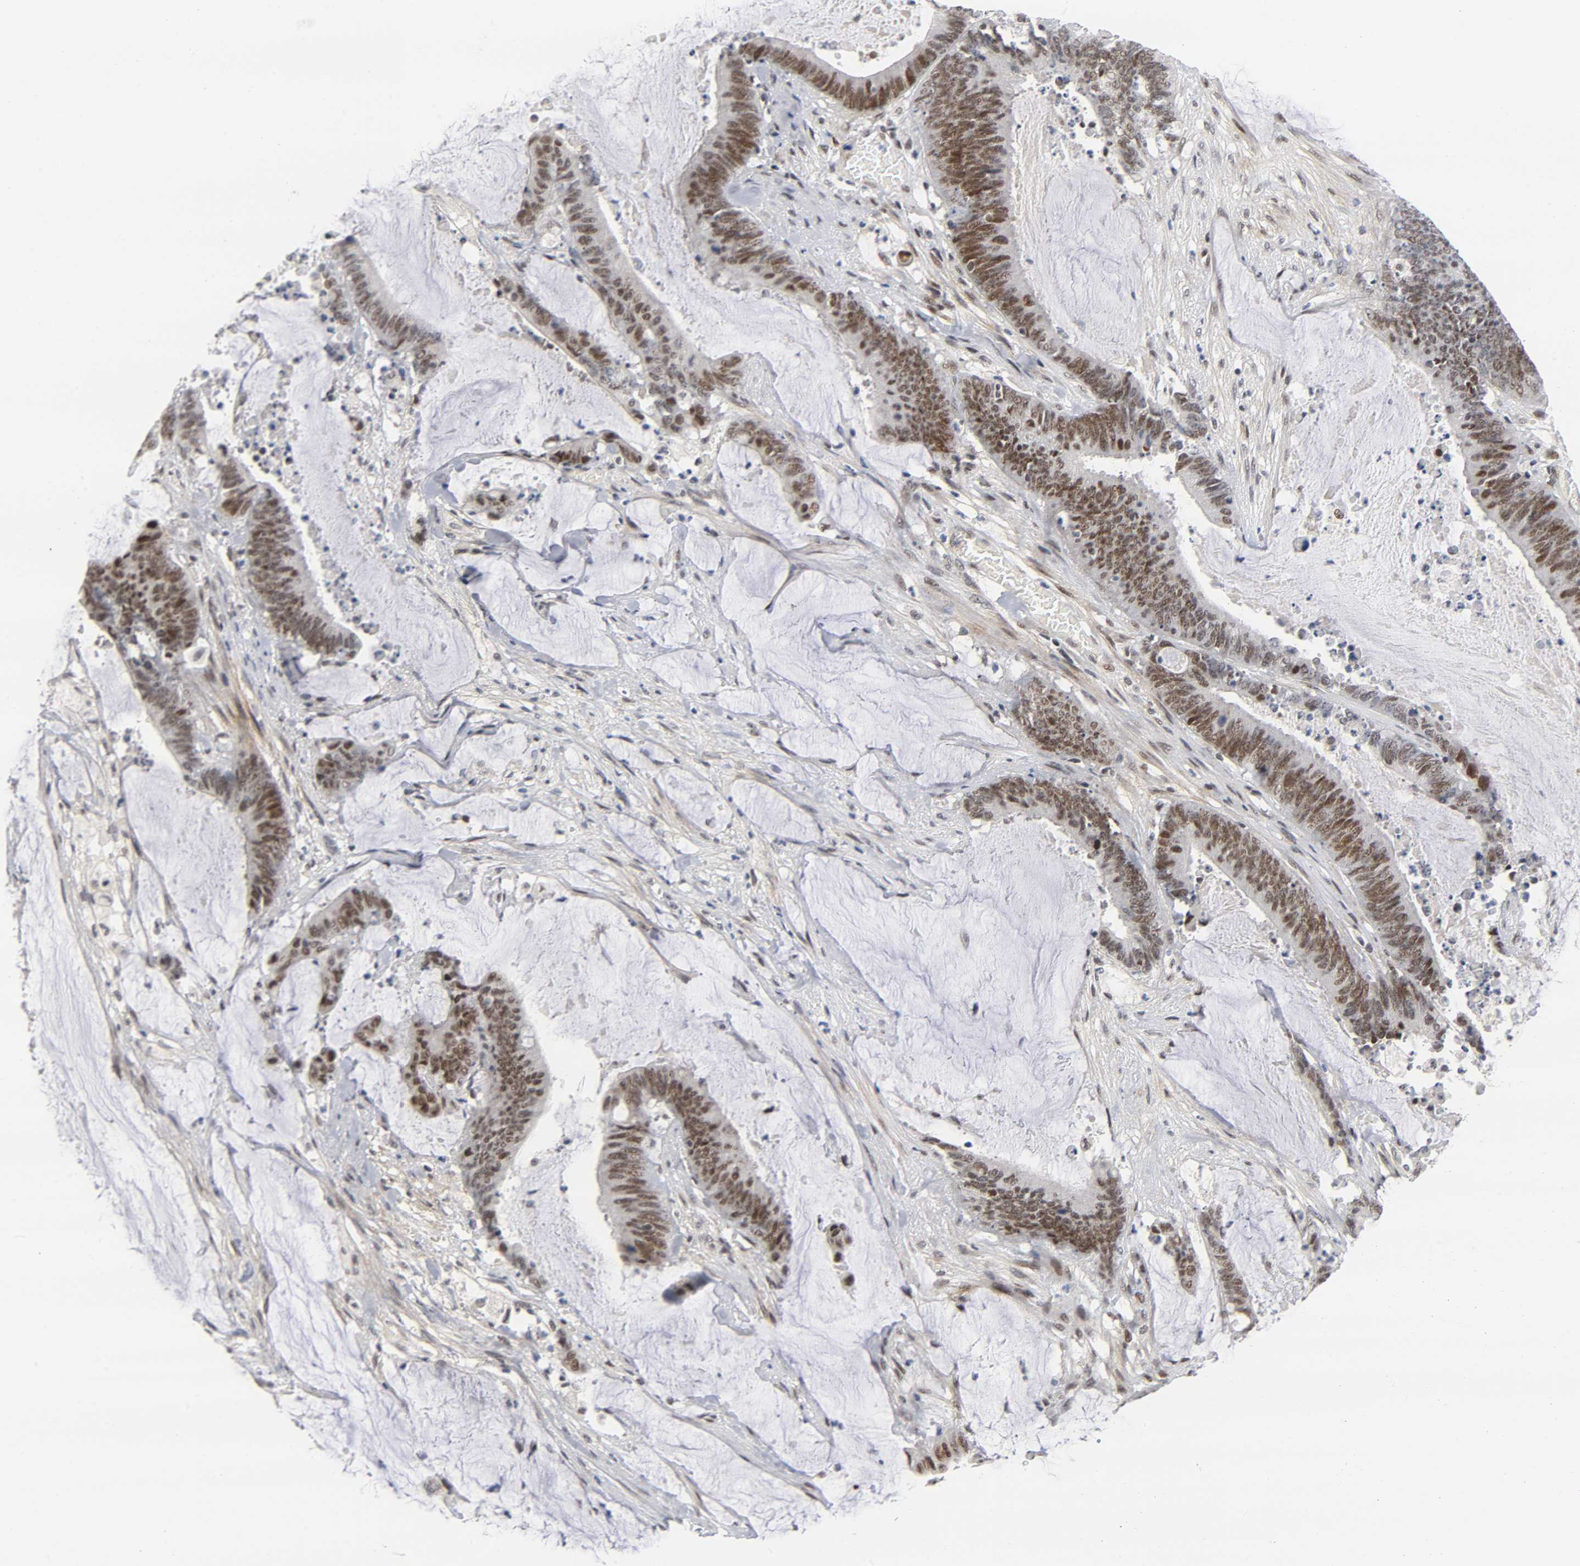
{"staining": {"intensity": "moderate", "quantity": ">75%", "location": "nuclear"}, "tissue": "colorectal cancer", "cell_type": "Tumor cells", "image_type": "cancer", "snomed": [{"axis": "morphology", "description": "Adenocarcinoma, NOS"}, {"axis": "topography", "description": "Rectum"}], "caption": "Human colorectal cancer stained for a protein (brown) reveals moderate nuclear positive positivity in approximately >75% of tumor cells.", "gene": "DIDO1", "patient": {"sex": "female", "age": 66}}